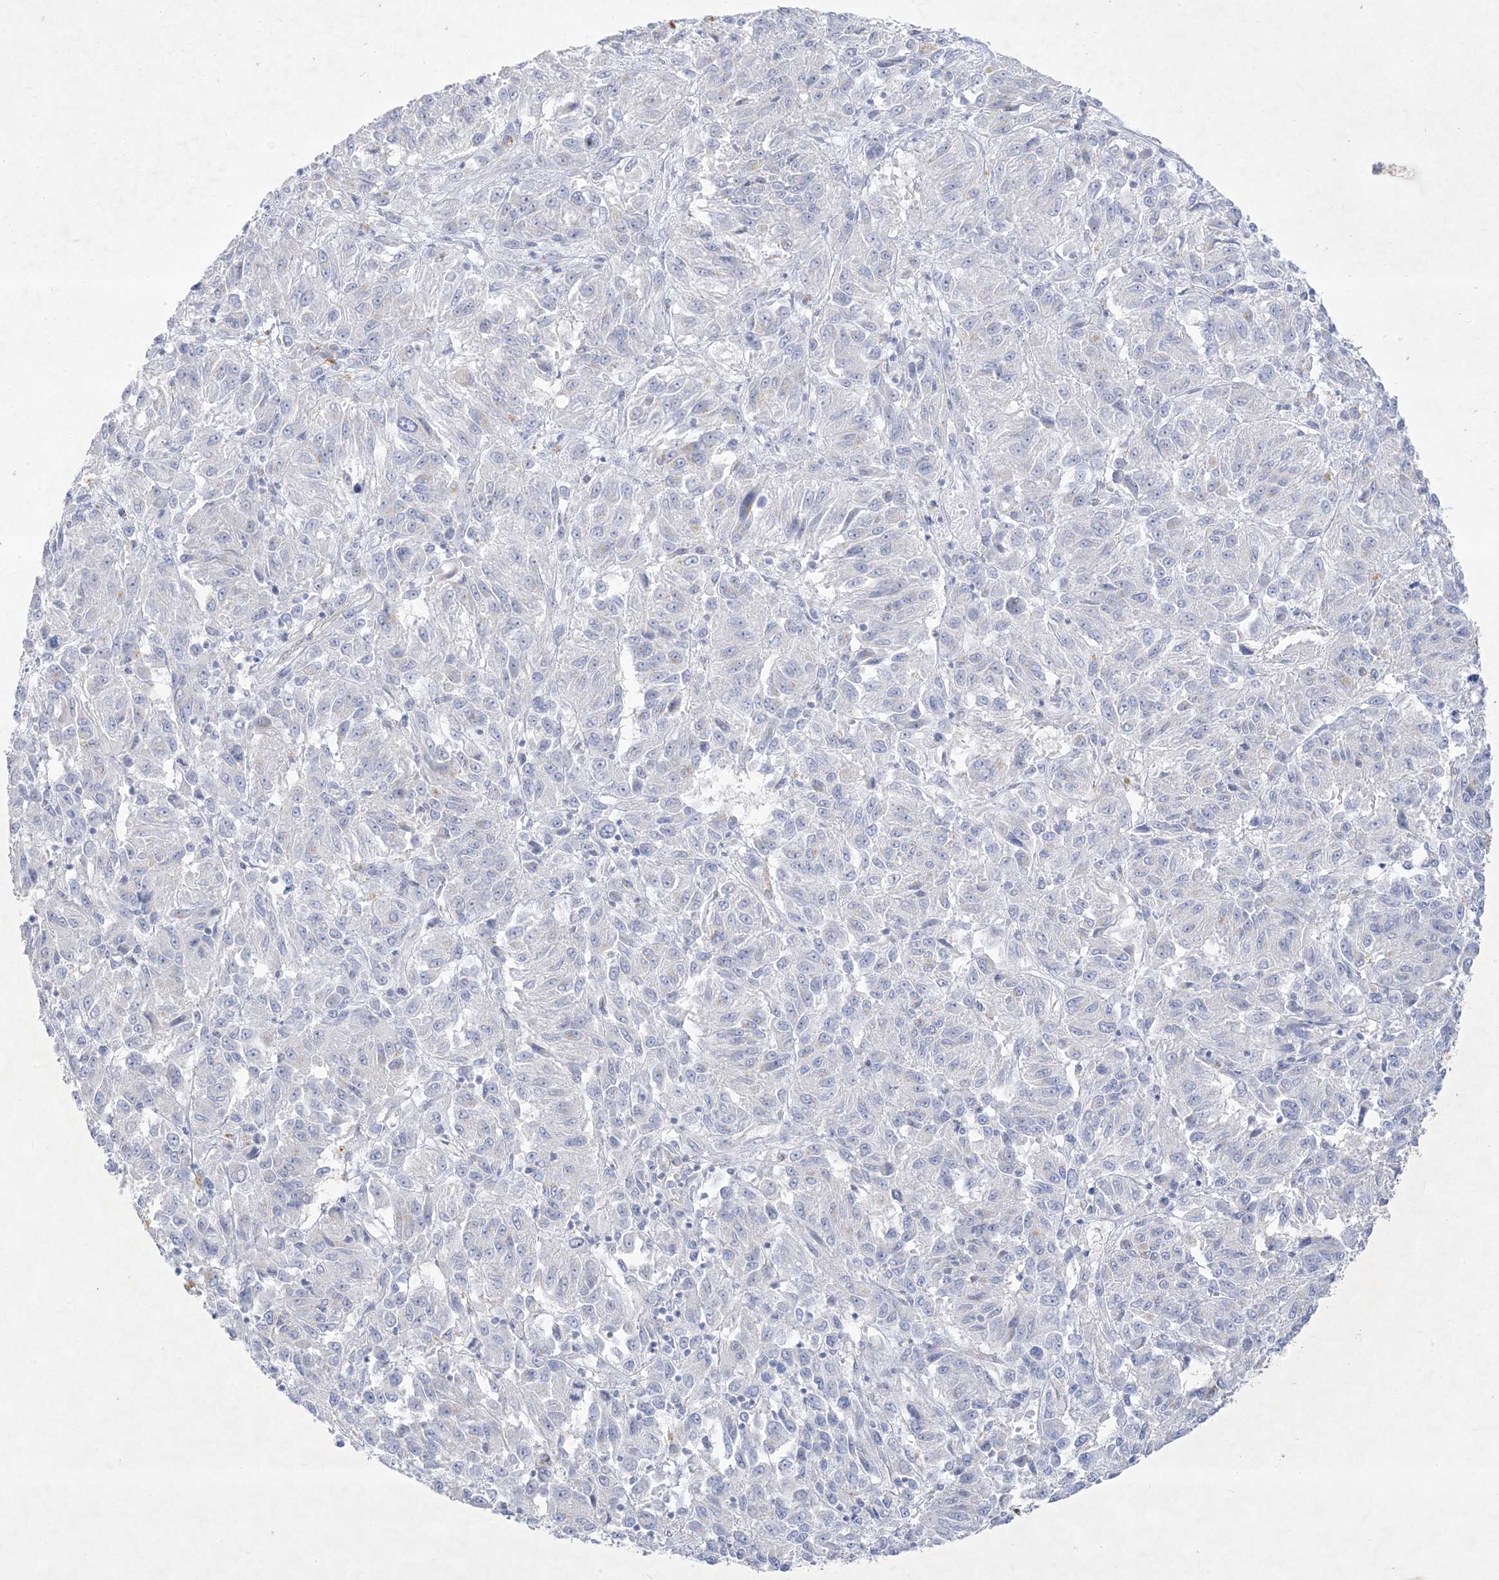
{"staining": {"intensity": "negative", "quantity": "none", "location": "none"}, "tissue": "melanoma", "cell_type": "Tumor cells", "image_type": "cancer", "snomed": [{"axis": "morphology", "description": "Malignant melanoma, Metastatic site"}, {"axis": "topography", "description": "Lung"}], "caption": "DAB immunohistochemical staining of melanoma exhibits no significant positivity in tumor cells. (DAB IHC, high magnification).", "gene": "B3GNT7", "patient": {"sex": "male", "age": 64}}